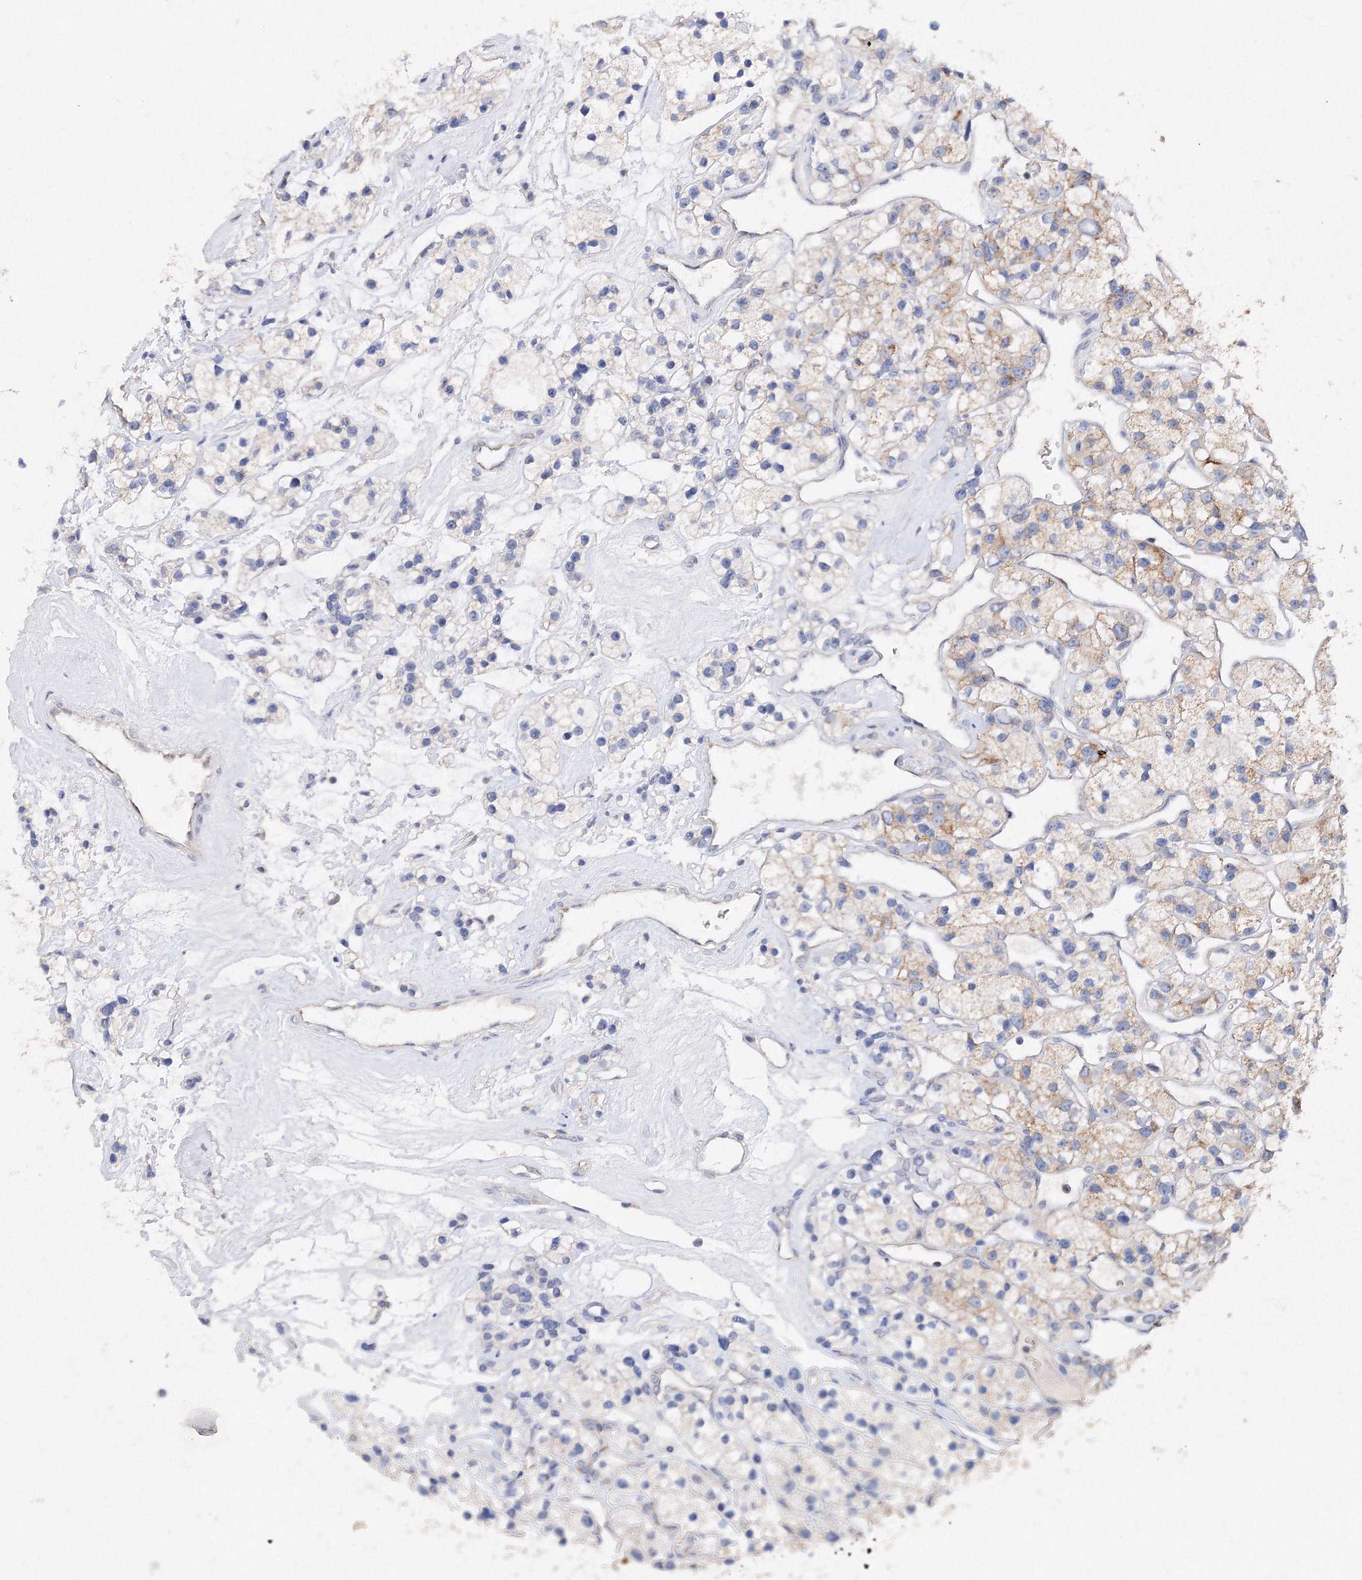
{"staining": {"intensity": "weak", "quantity": "<25%", "location": "cytoplasmic/membranous"}, "tissue": "renal cancer", "cell_type": "Tumor cells", "image_type": "cancer", "snomed": [{"axis": "morphology", "description": "Adenocarcinoma, NOS"}, {"axis": "topography", "description": "Kidney"}], "caption": "Immunohistochemical staining of renal cancer (adenocarcinoma) displays no significant positivity in tumor cells.", "gene": "GLS", "patient": {"sex": "female", "age": 57}}